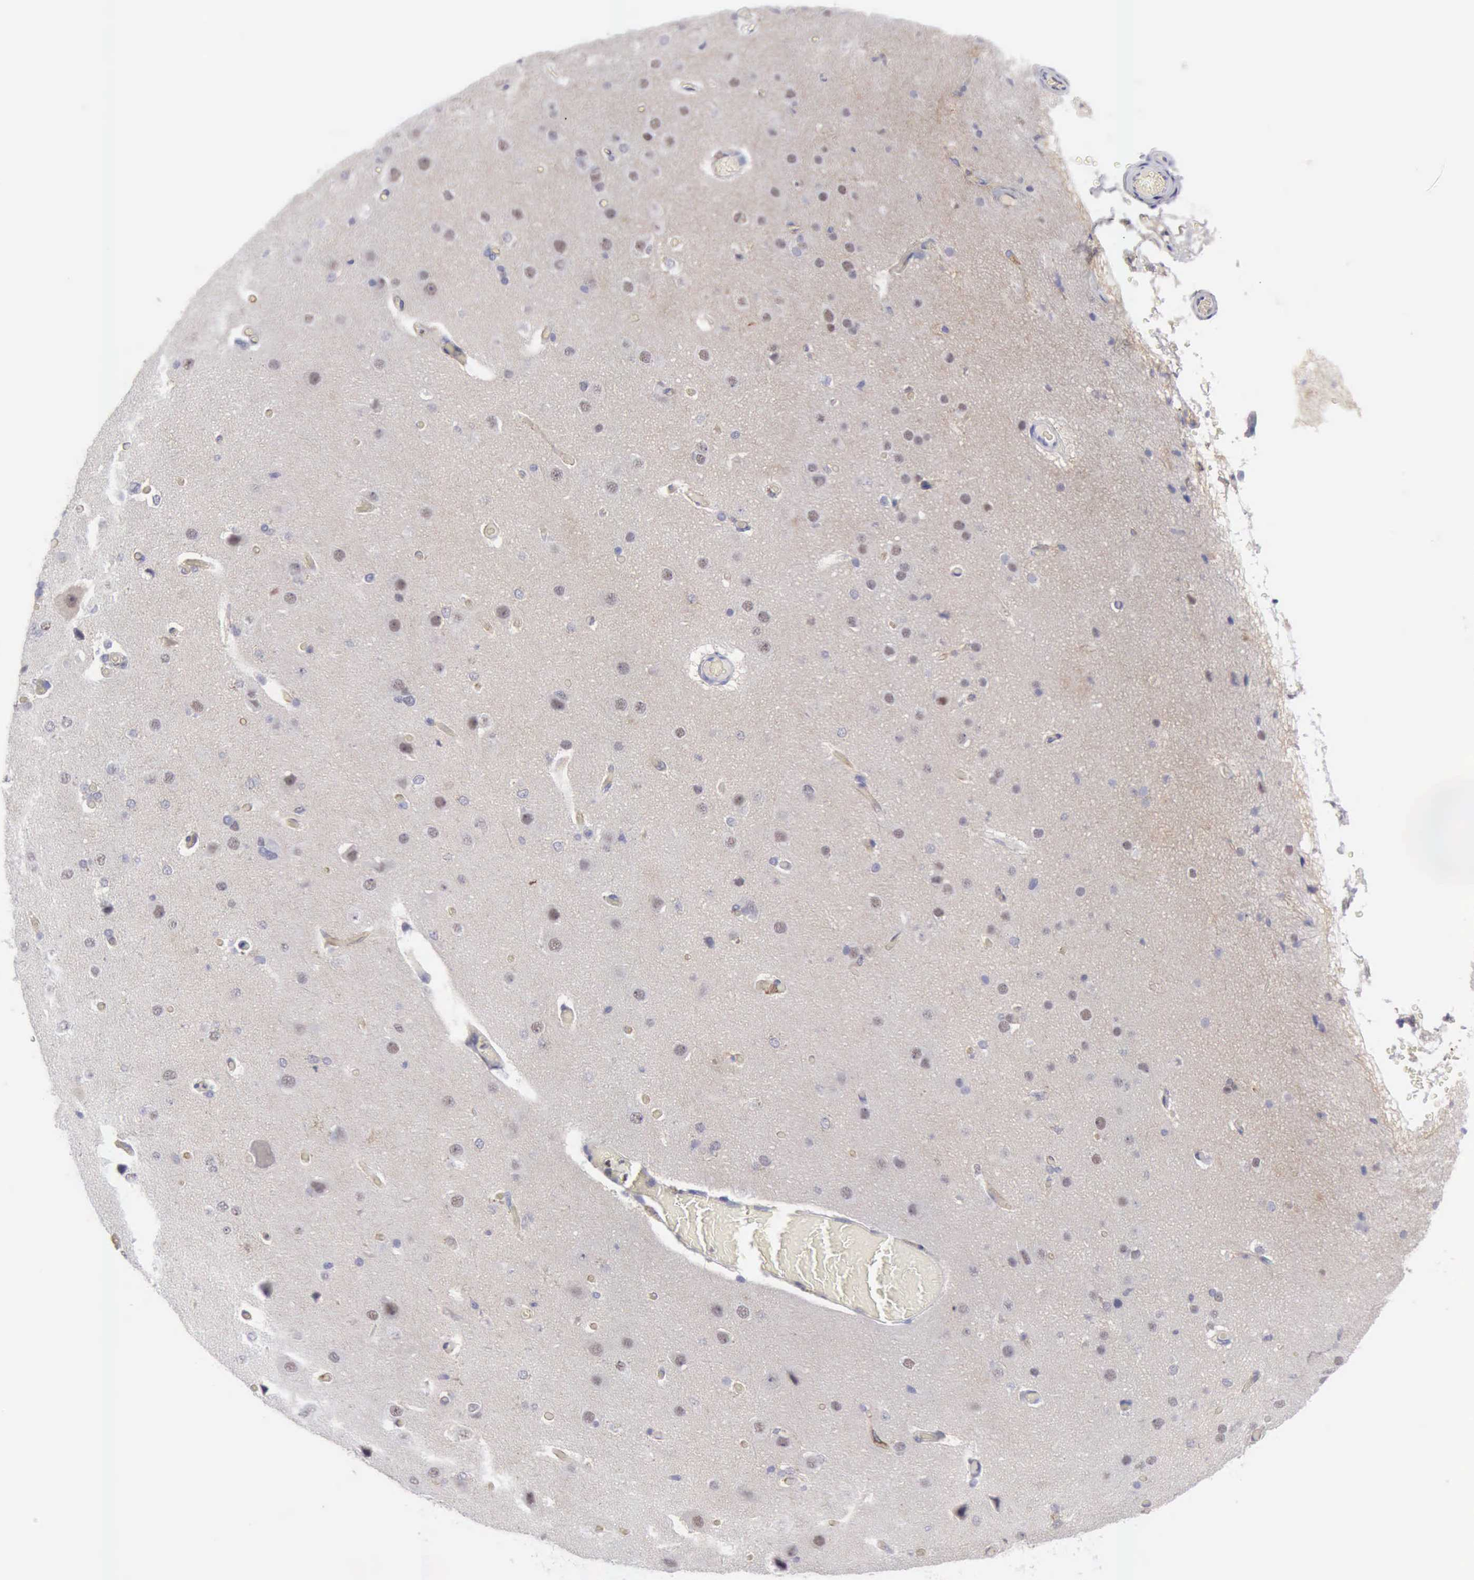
{"staining": {"intensity": "moderate", "quantity": "25%-75%", "location": "cytoplasmic/membranous"}, "tissue": "cerebral cortex", "cell_type": "Endothelial cells", "image_type": "normal", "snomed": [{"axis": "morphology", "description": "Normal tissue, NOS"}, {"axis": "morphology", "description": "Glioma, malignant, High grade"}, {"axis": "topography", "description": "Cerebral cortex"}], "caption": "This histopathology image reveals immunohistochemistry staining of unremarkable human cerebral cortex, with medium moderate cytoplasmic/membranous positivity in approximately 25%-75% of endothelial cells.", "gene": "TFRC", "patient": {"sex": "male", "age": 77}}